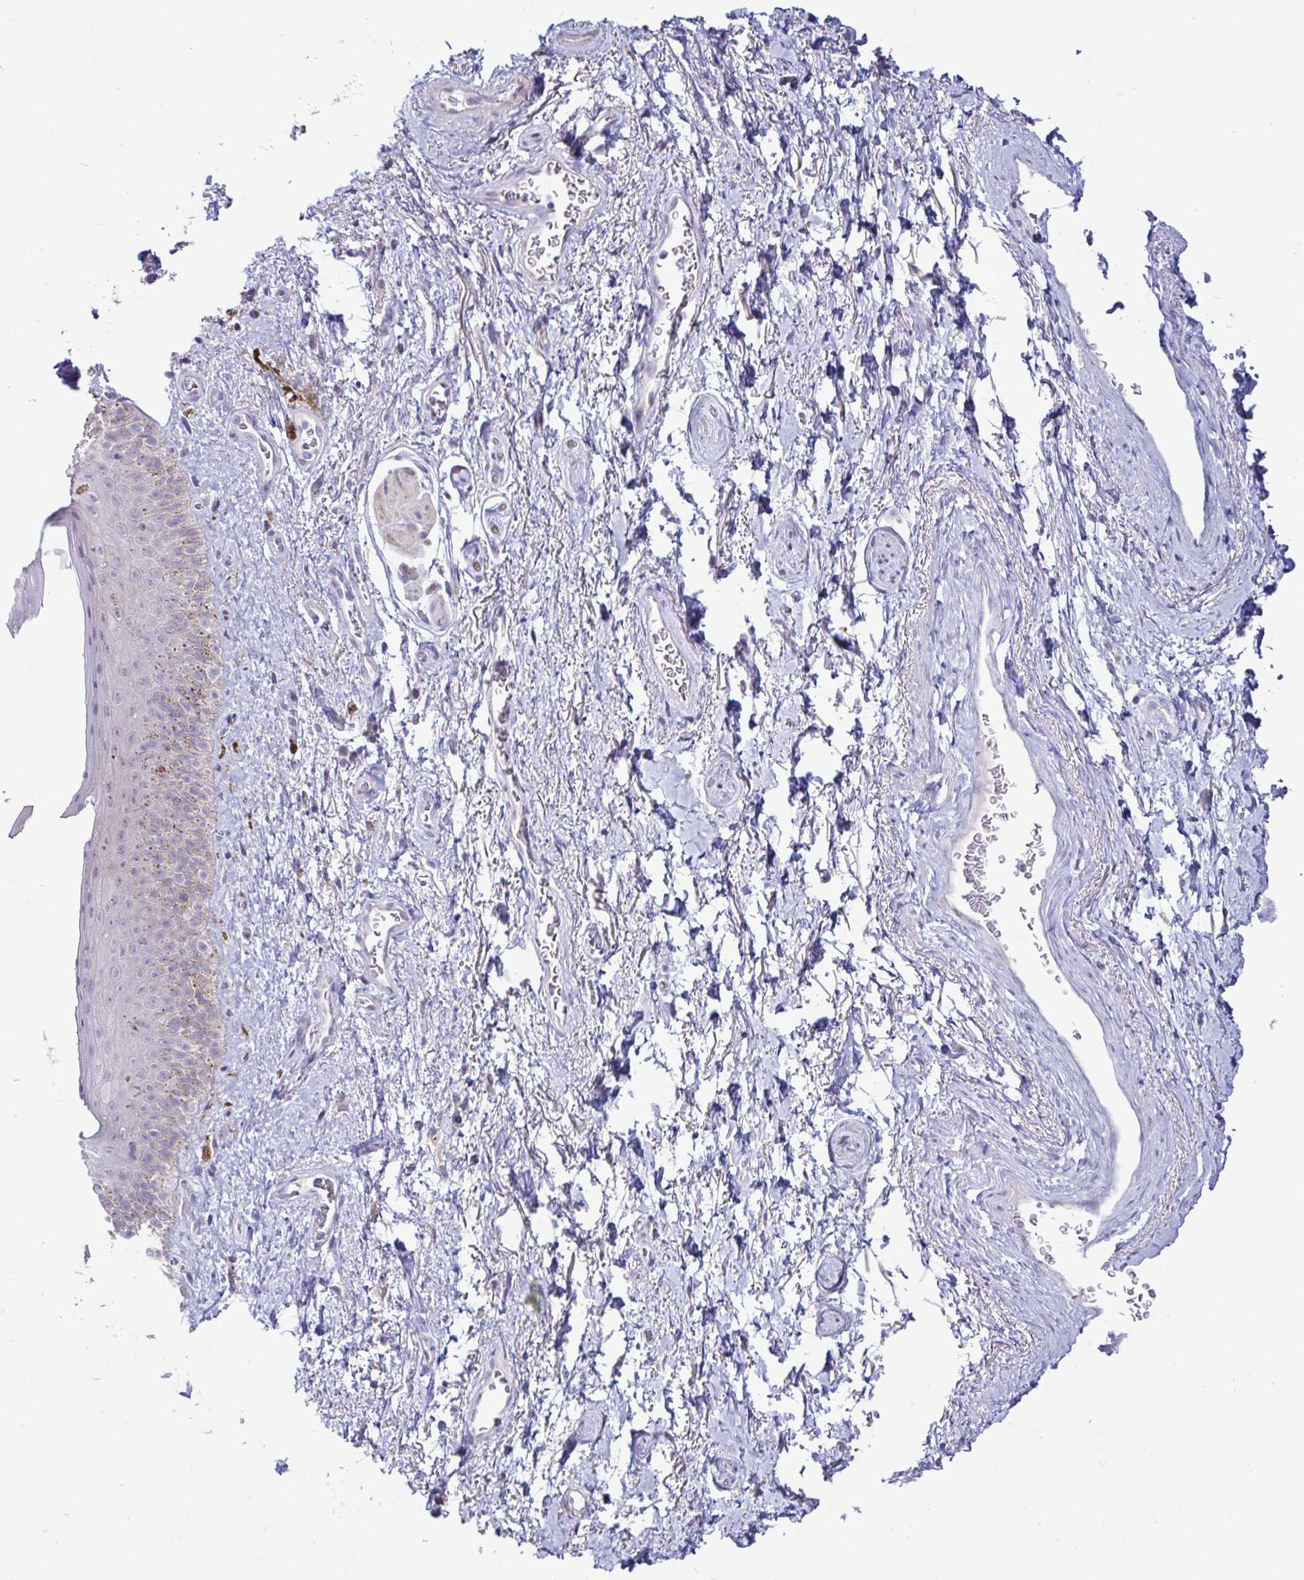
{"staining": {"intensity": "negative", "quantity": "none", "location": "none"}, "tissue": "adipose tissue", "cell_type": "Adipocytes", "image_type": "normal", "snomed": [{"axis": "morphology", "description": "Normal tissue, NOS"}, {"axis": "topography", "description": "Vulva"}, {"axis": "topography", "description": "Peripheral nerve tissue"}], "caption": "A photomicrograph of adipose tissue stained for a protein displays no brown staining in adipocytes. The staining was performed using DAB to visualize the protein expression in brown, while the nuclei were stained in blue with hematoxylin (Magnification: 20x).", "gene": "GSTM1", "patient": {"sex": "female", "age": 66}}